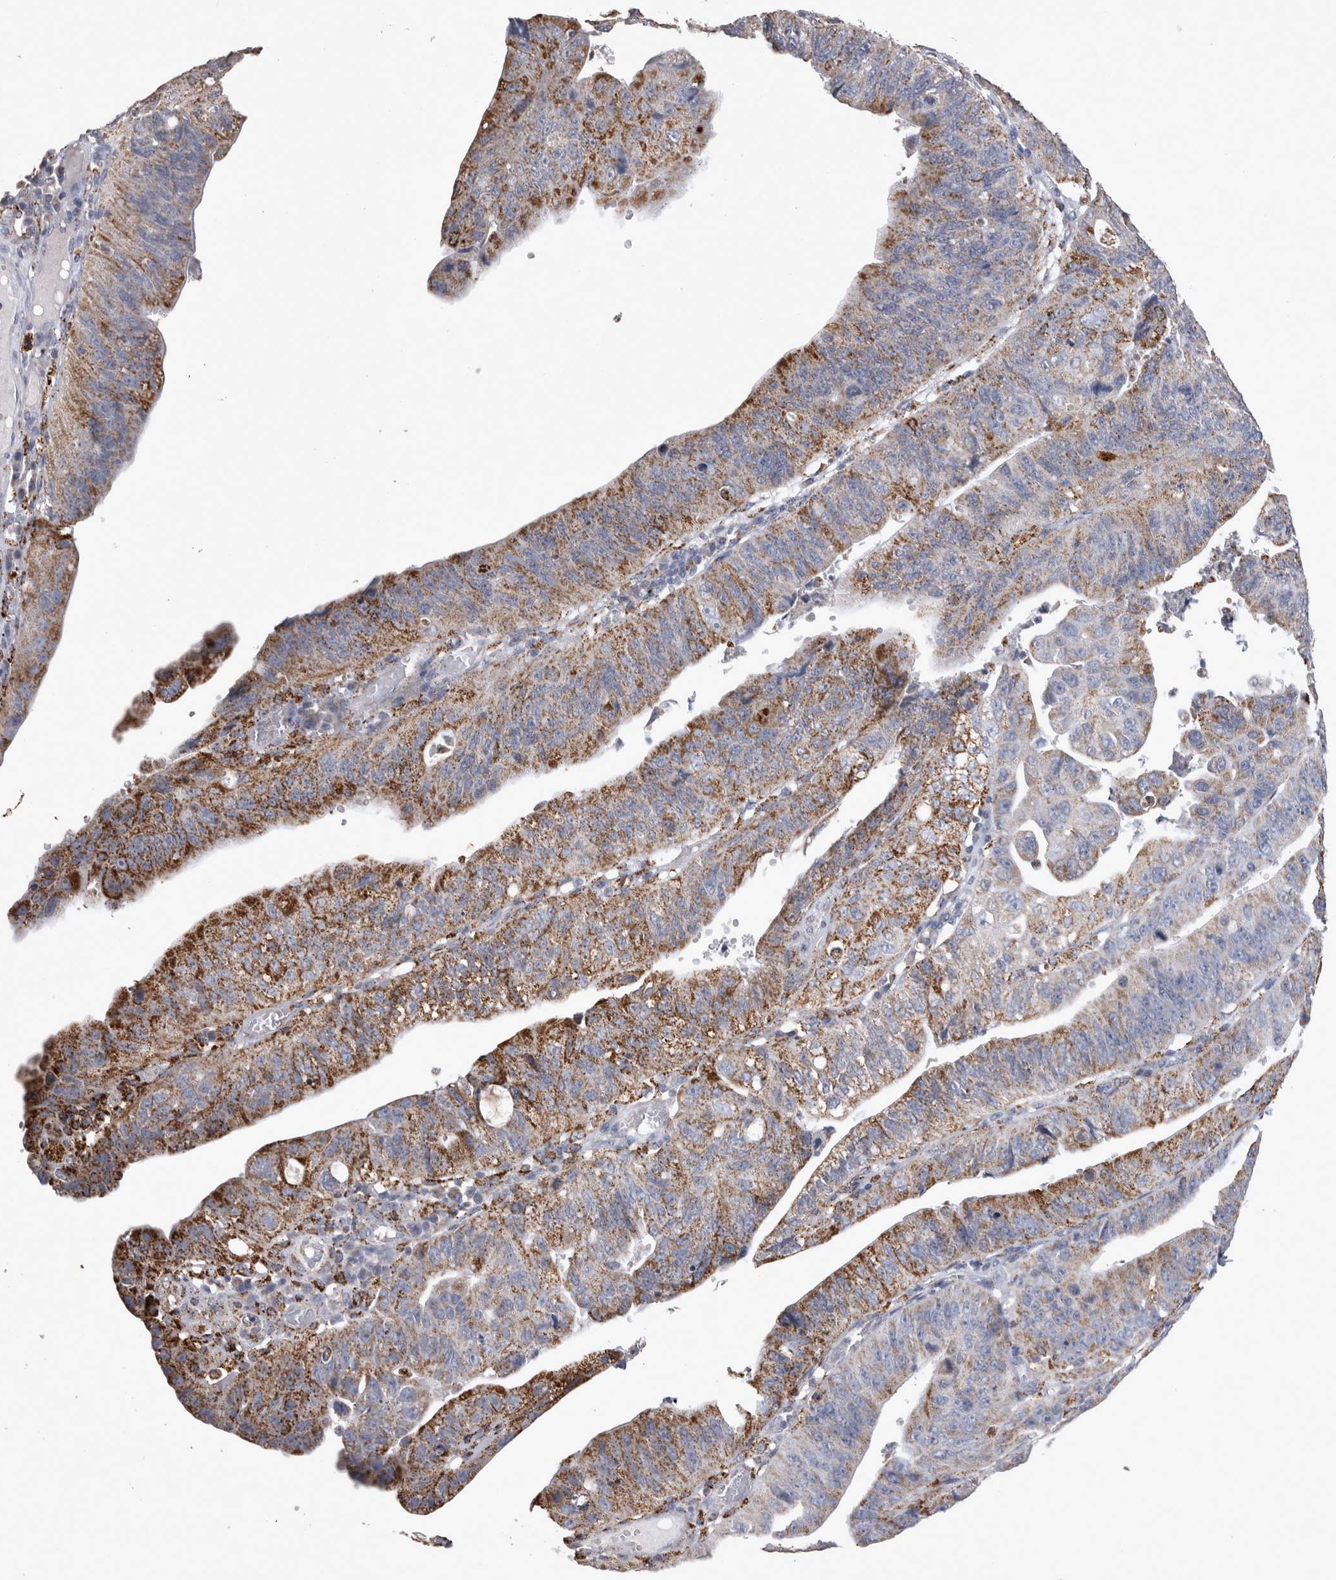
{"staining": {"intensity": "strong", "quantity": ">75%", "location": "cytoplasmic/membranous"}, "tissue": "stomach cancer", "cell_type": "Tumor cells", "image_type": "cancer", "snomed": [{"axis": "morphology", "description": "Adenocarcinoma, NOS"}, {"axis": "topography", "description": "Stomach"}], "caption": "Immunohistochemistry (IHC) image of human adenocarcinoma (stomach) stained for a protein (brown), which displays high levels of strong cytoplasmic/membranous staining in about >75% of tumor cells.", "gene": "DKK3", "patient": {"sex": "male", "age": 59}}